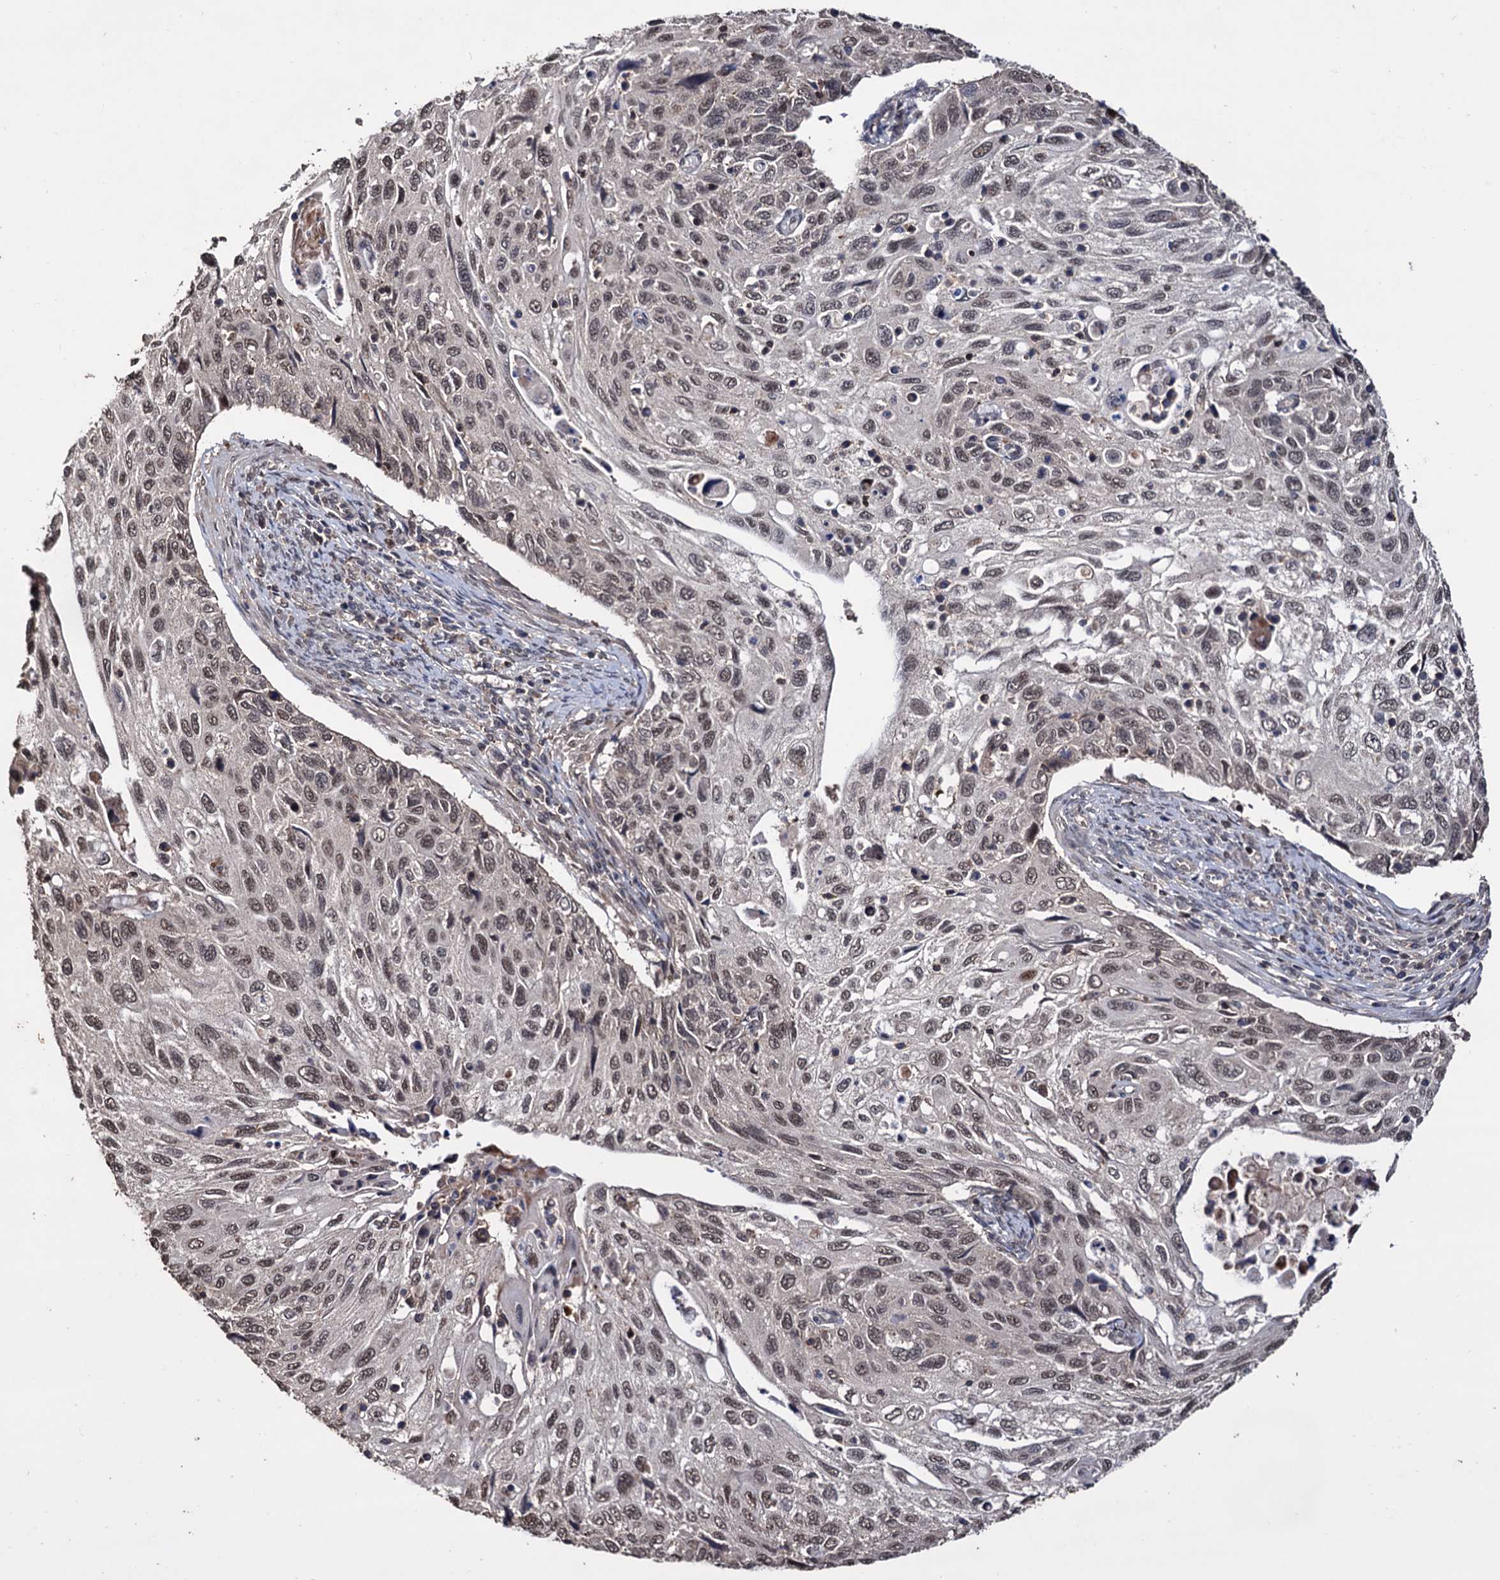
{"staining": {"intensity": "weak", "quantity": "25%-75%", "location": "nuclear"}, "tissue": "cervical cancer", "cell_type": "Tumor cells", "image_type": "cancer", "snomed": [{"axis": "morphology", "description": "Squamous cell carcinoma, NOS"}, {"axis": "topography", "description": "Cervix"}], "caption": "DAB immunohistochemical staining of cervical cancer displays weak nuclear protein expression in about 25%-75% of tumor cells.", "gene": "KLF5", "patient": {"sex": "female", "age": 70}}